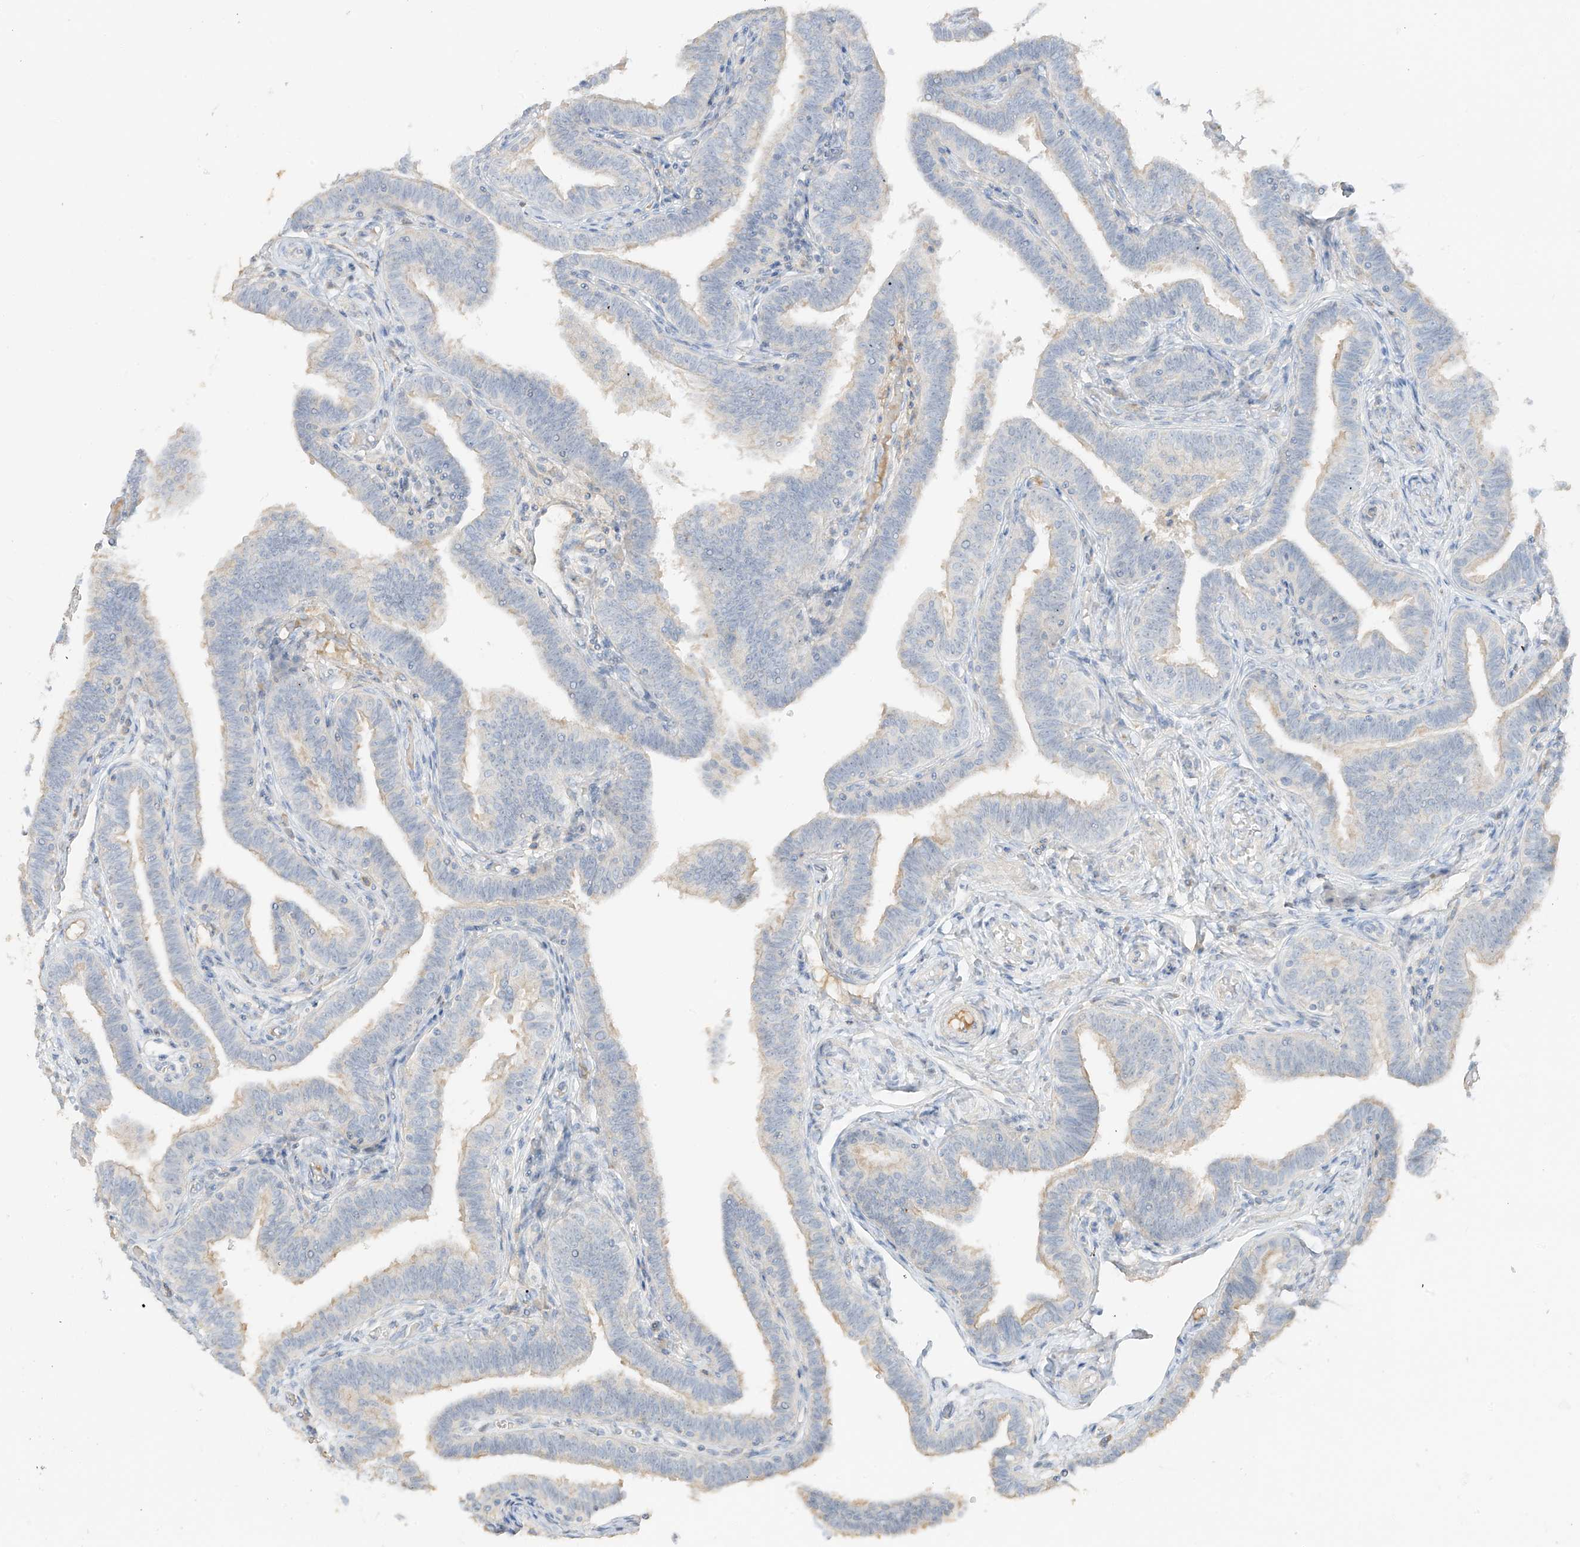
{"staining": {"intensity": "moderate", "quantity": "25%-75%", "location": "cytoplasmic/membranous"}, "tissue": "fallopian tube", "cell_type": "Glandular cells", "image_type": "normal", "snomed": [{"axis": "morphology", "description": "Normal tissue, NOS"}, {"axis": "topography", "description": "Fallopian tube"}], "caption": "A micrograph showing moderate cytoplasmic/membranous expression in about 25%-75% of glandular cells in unremarkable fallopian tube, as visualized by brown immunohistochemical staining.", "gene": "ZBTB41", "patient": {"sex": "female", "age": 39}}